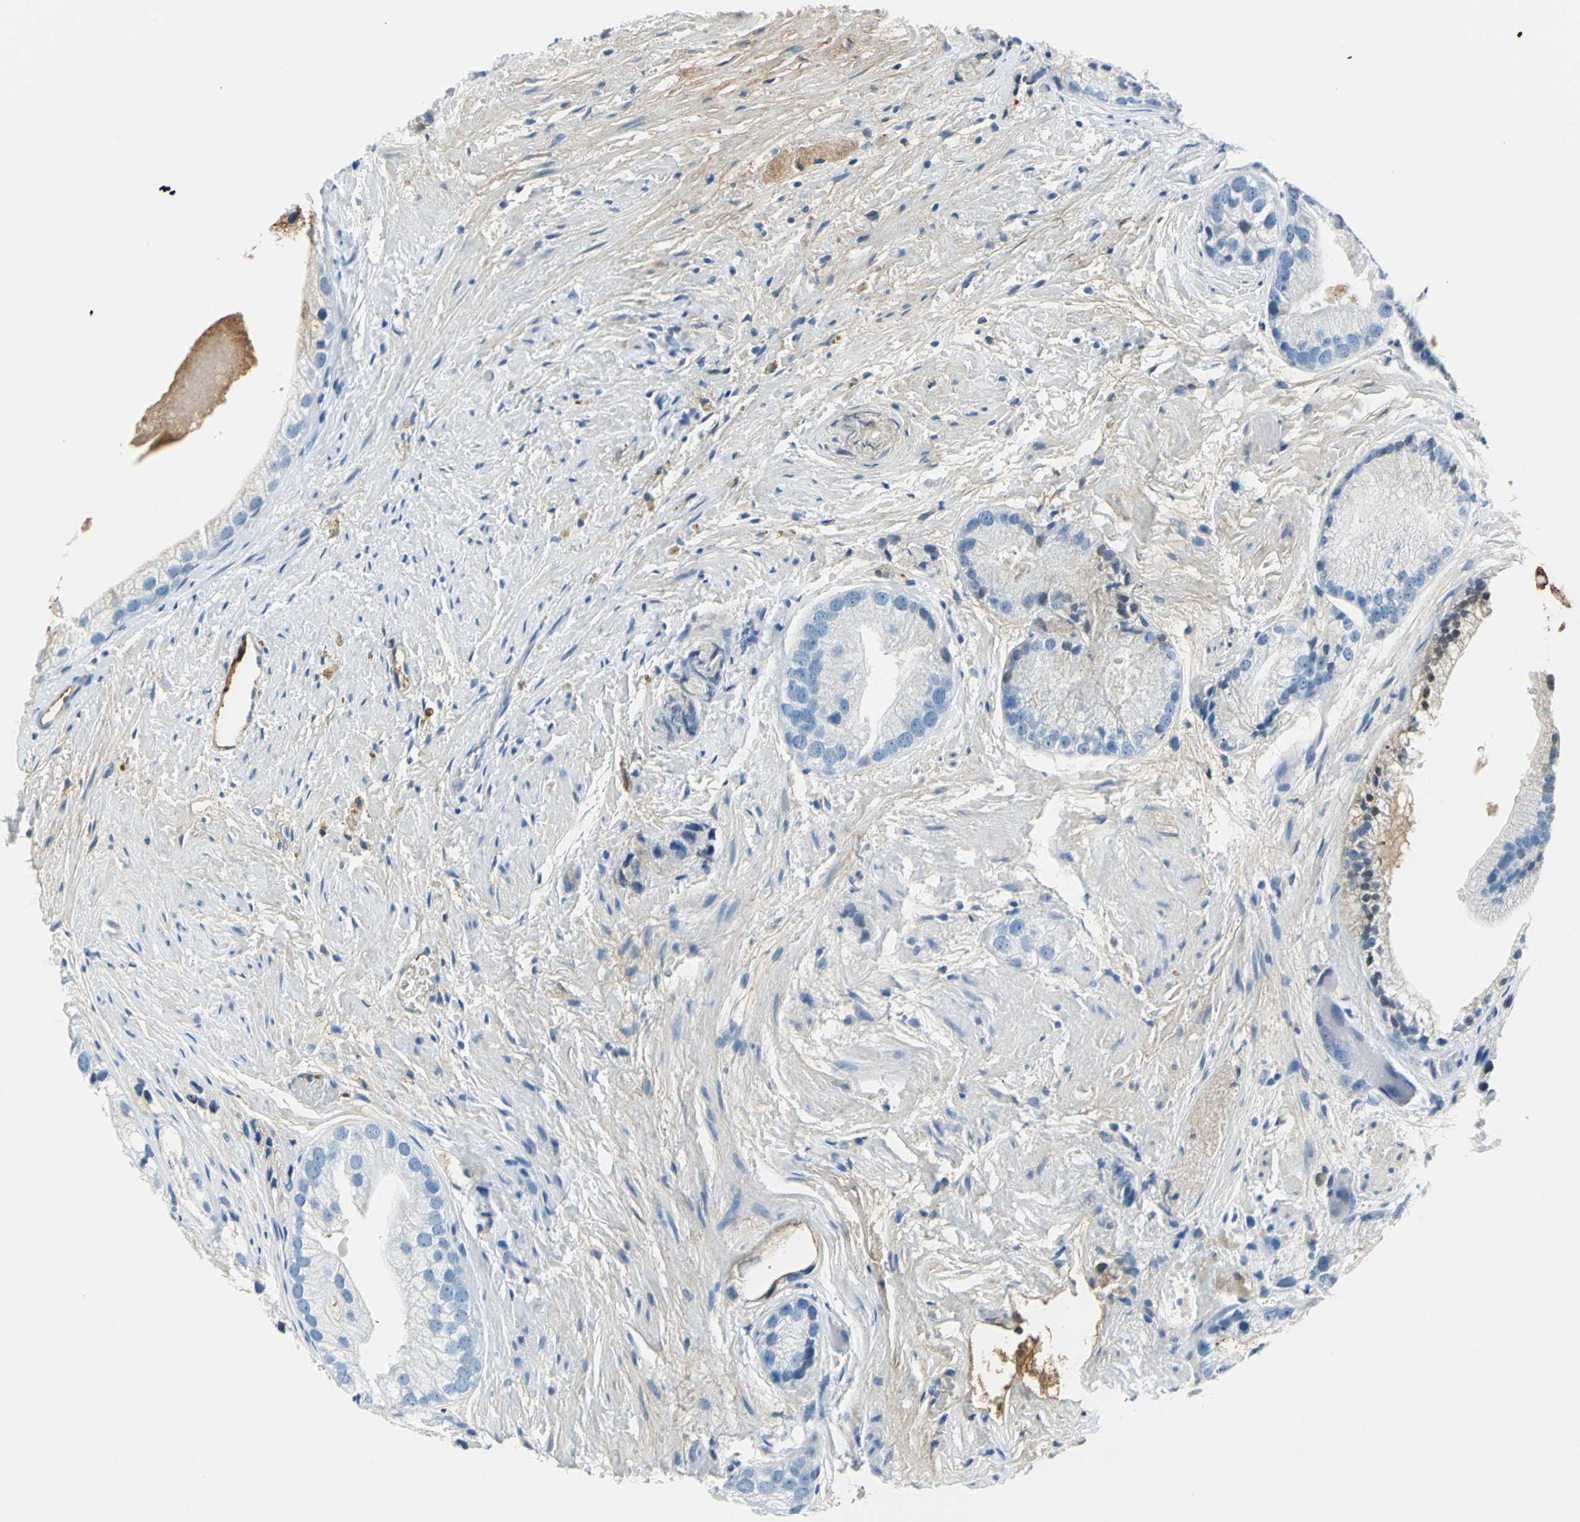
{"staining": {"intensity": "moderate", "quantity": "<25%", "location": "cytoplasmic/membranous"}, "tissue": "prostate cancer", "cell_type": "Tumor cells", "image_type": "cancer", "snomed": [{"axis": "morphology", "description": "Adenocarcinoma, Low grade"}, {"axis": "topography", "description": "Prostate"}], "caption": "A brown stain labels moderate cytoplasmic/membranous positivity of a protein in human low-grade adenocarcinoma (prostate) tumor cells. Using DAB (3,3'-diaminobenzidine) (brown) and hematoxylin (blue) stains, captured at high magnification using brightfield microscopy.", "gene": "ALB", "patient": {"sex": "male", "age": 69}}